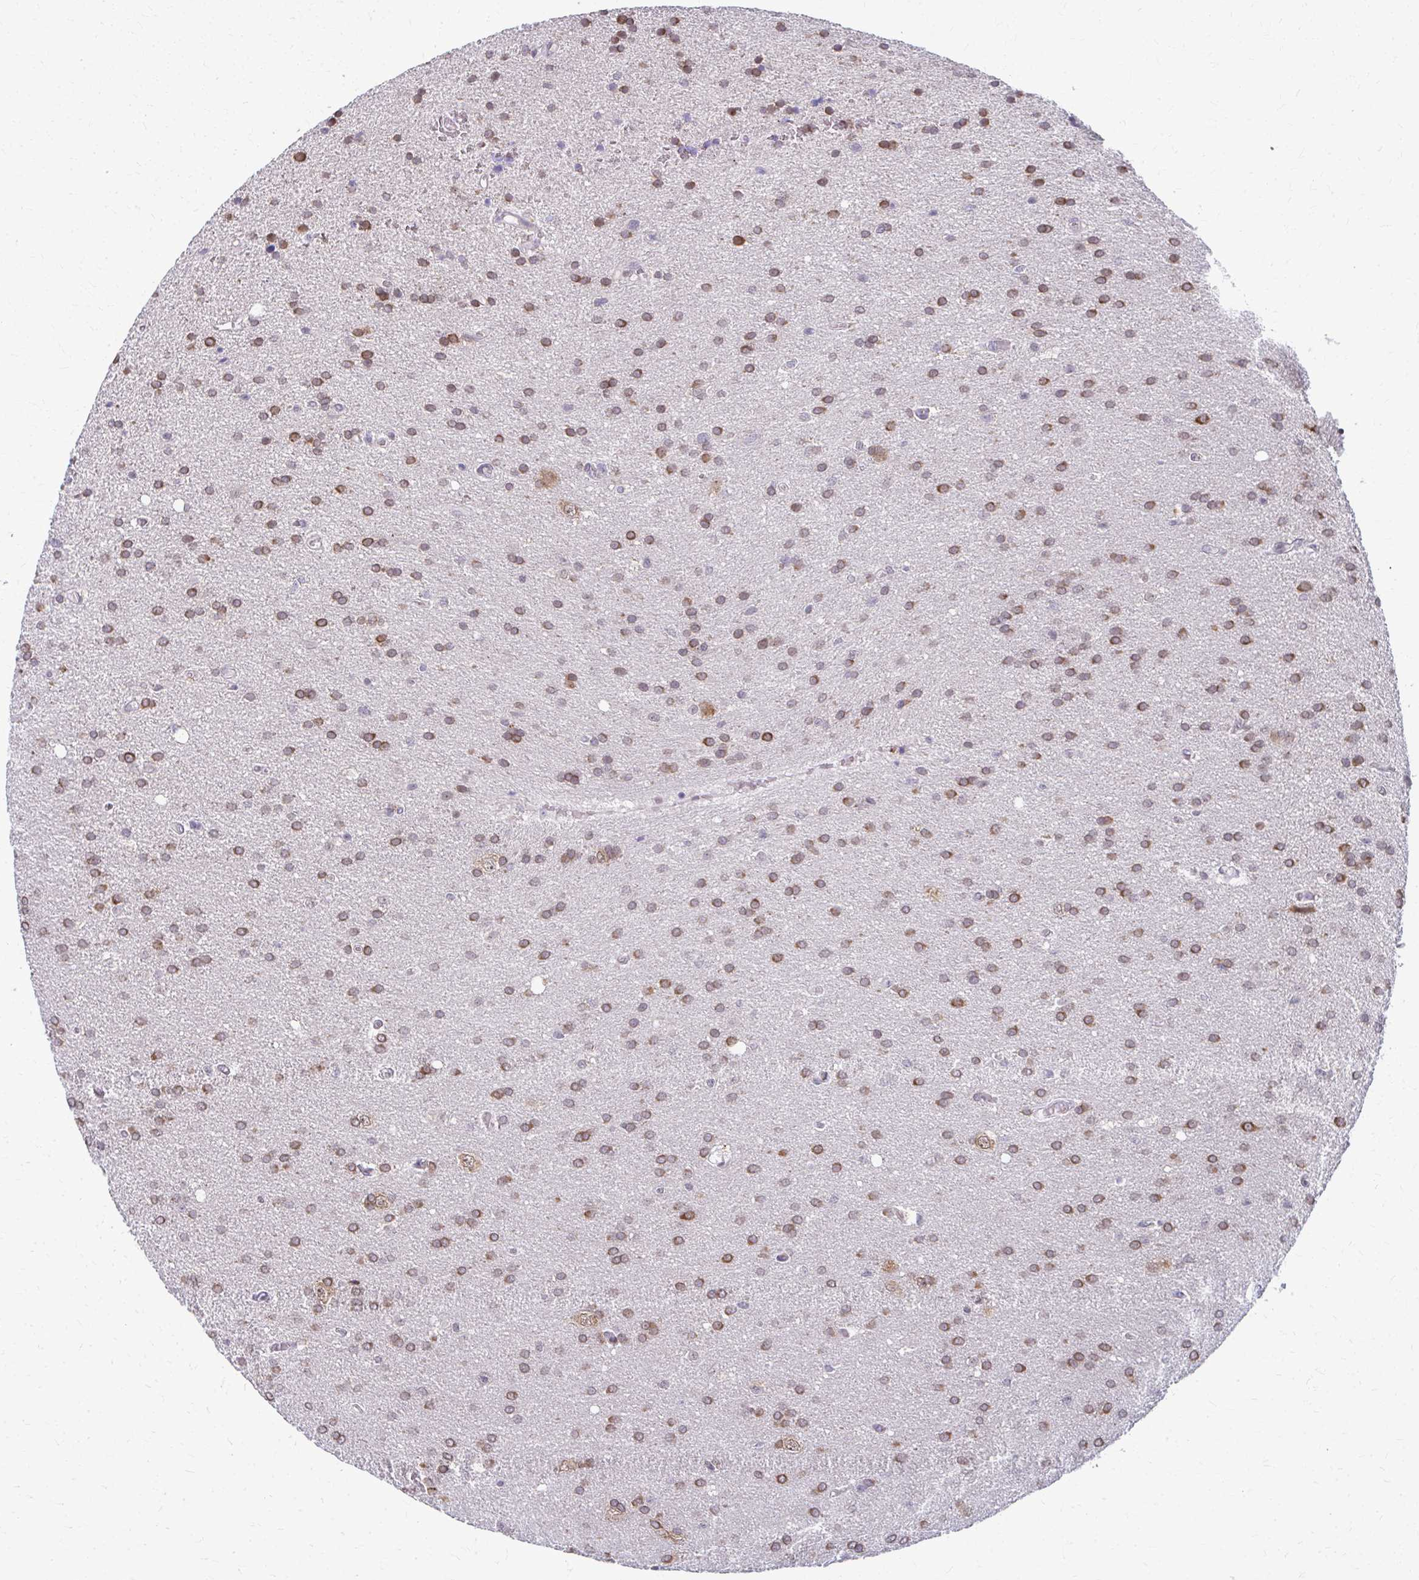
{"staining": {"intensity": "moderate", "quantity": ">75%", "location": "cytoplasmic/membranous"}, "tissue": "glioma", "cell_type": "Tumor cells", "image_type": "cancer", "snomed": [{"axis": "morphology", "description": "Glioma, malignant, Low grade"}, {"axis": "topography", "description": "Brain"}], "caption": "Malignant glioma (low-grade) was stained to show a protein in brown. There is medium levels of moderate cytoplasmic/membranous staining in about >75% of tumor cells.", "gene": "MAF1", "patient": {"sex": "female", "age": 54}}